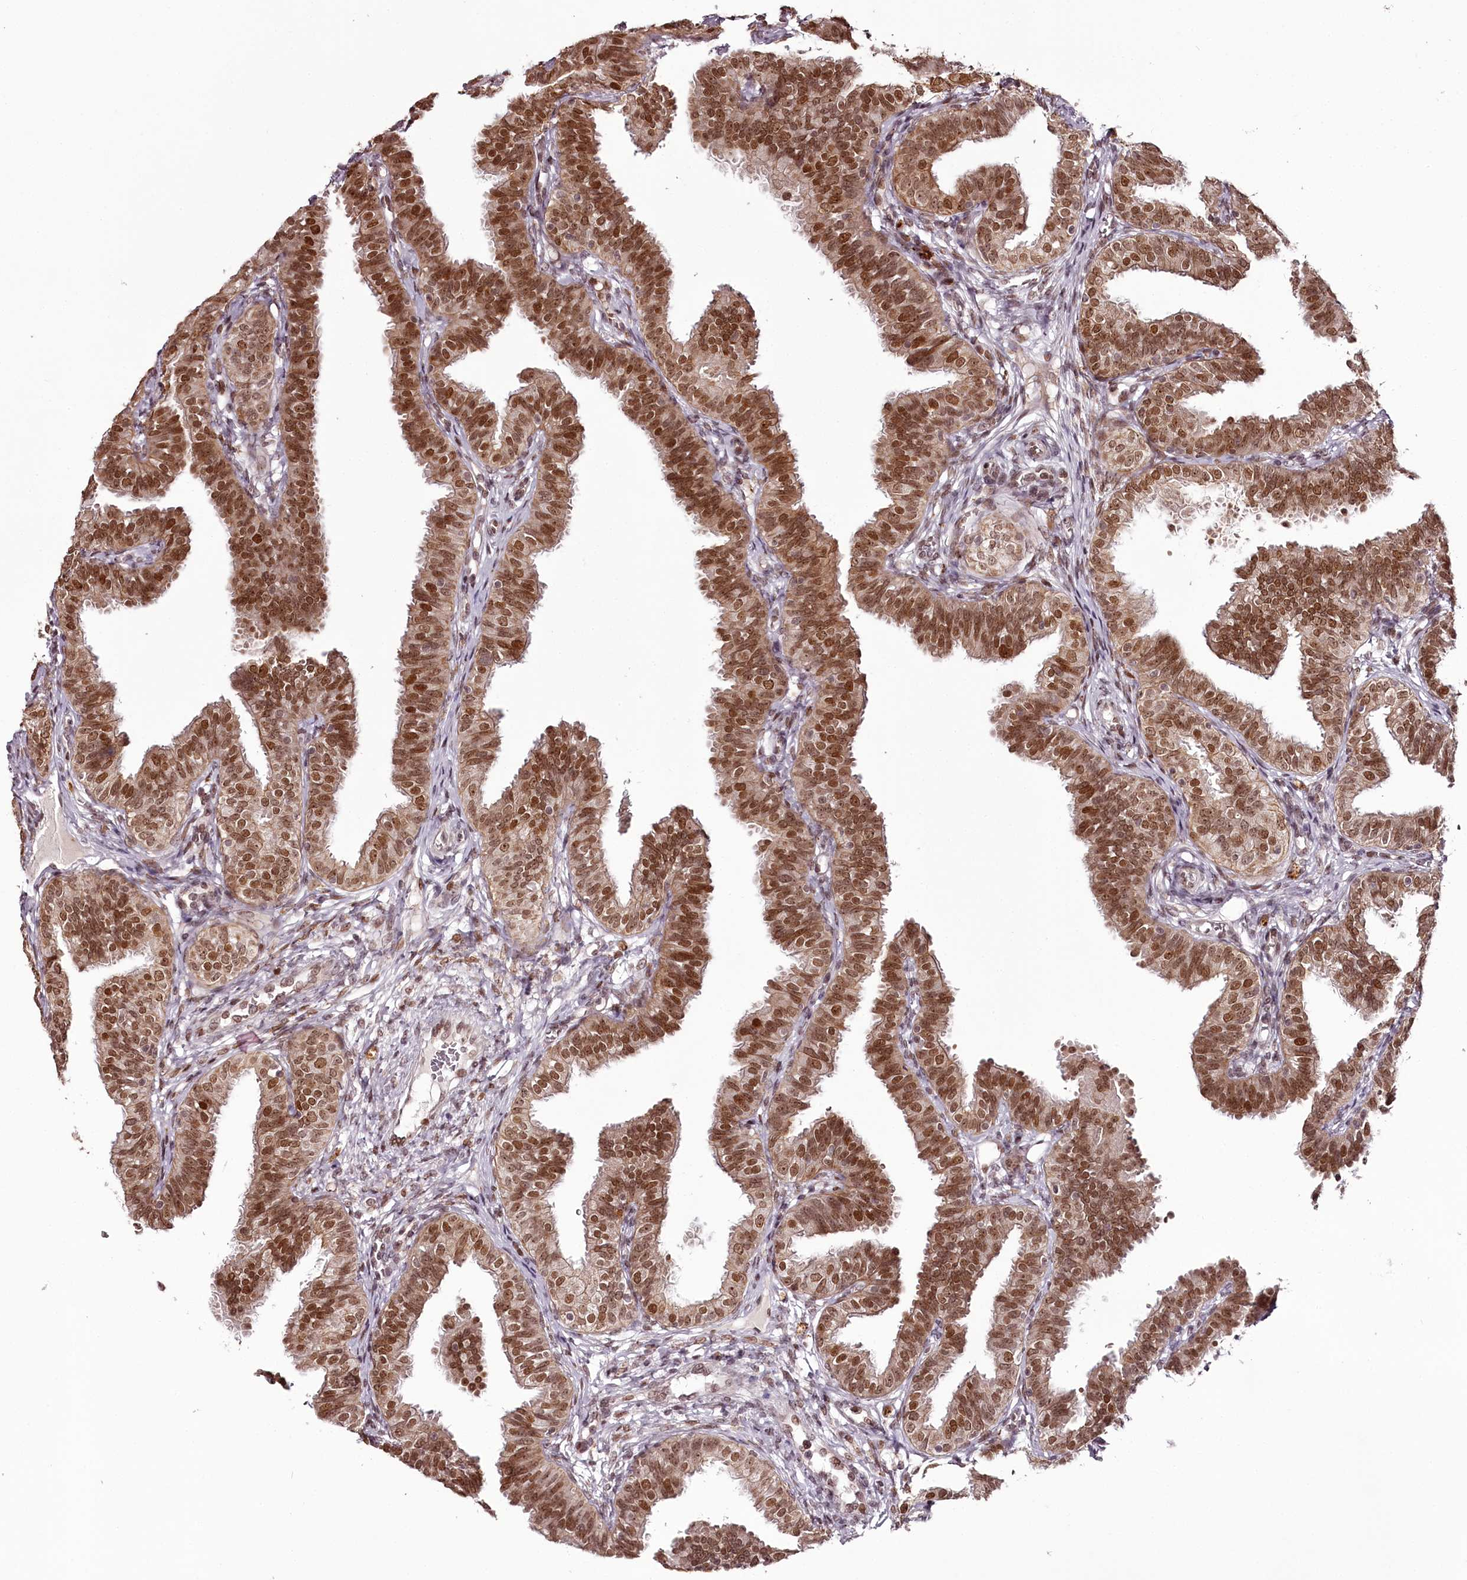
{"staining": {"intensity": "moderate", "quantity": ">75%", "location": "cytoplasmic/membranous,nuclear"}, "tissue": "fallopian tube", "cell_type": "Glandular cells", "image_type": "normal", "snomed": [{"axis": "morphology", "description": "Normal tissue, NOS"}, {"axis": "topography", "description": "Fallopian tube"}], "caption": "Immunohistochemical staining of normal human fallopian tube reveals >75% levels of moderate cytoplasmic/membranous,nuclear protein expression in approximately >75% of glandular cells. Nuclei are stained in blue.", "gene": "THYN1", "patient": {"sex": "female", "age": 35}}